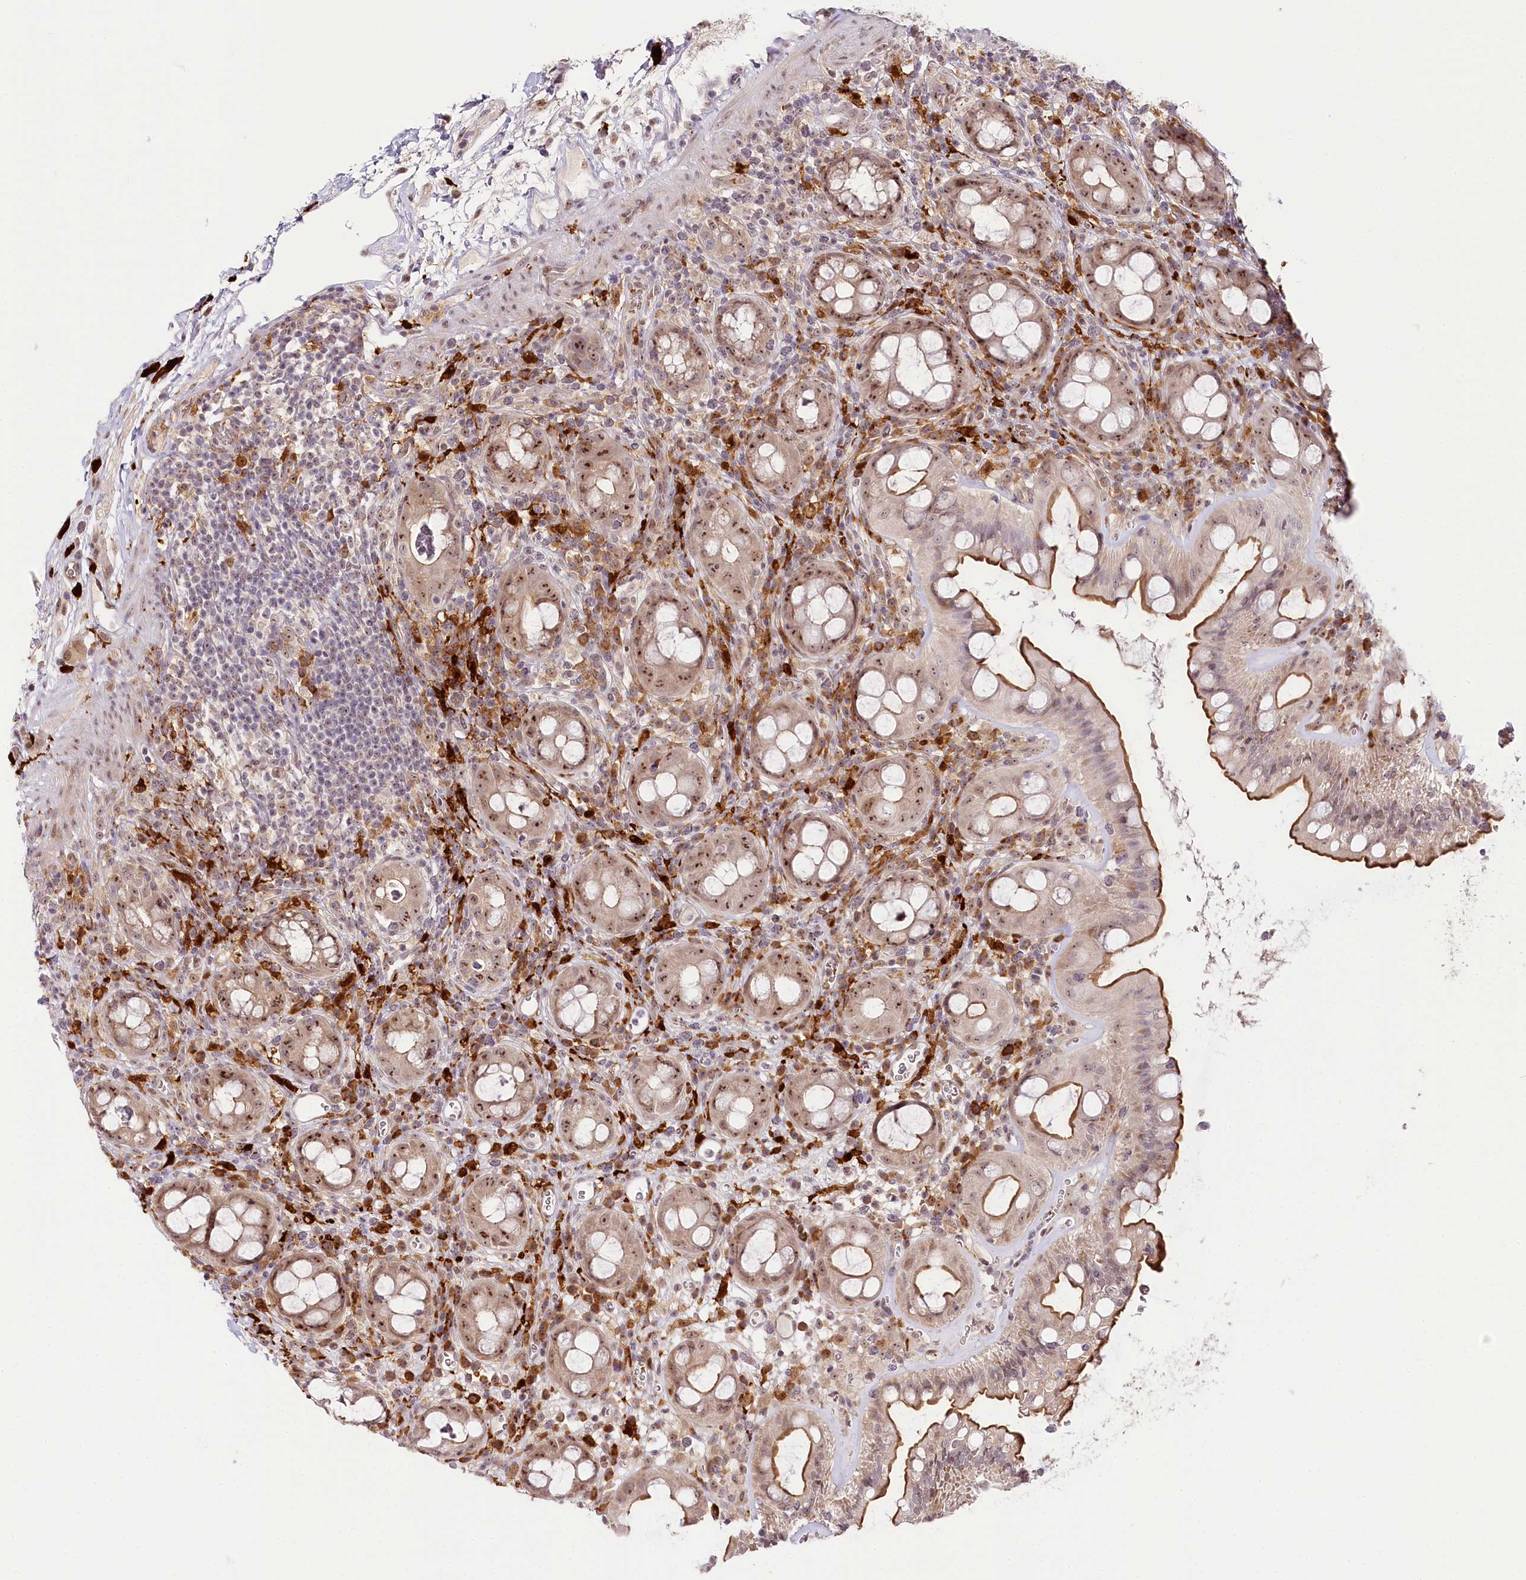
{"staining": {"intensity": "moderate", "quantity": ">75%", "location": "cytoplasmic/membranous,nuclear"}, "tissue": "rectum", "cell_type": "Glandular cells", "image_type": "normal", "snomed": [{"axis": "morphology", "description": "Normal tissue, NOS"}, {"axis": "topography", "description": "Rectum"}], "caption": "Unremarkable rectum displays moderate cytoplasmic/membranous,nuclear staining in about >75% of glandular cells (IHC, brightfield microscopy, high magnification)..", "gene": "WDR36", "patient": {"sex": "female", "age": 57}}